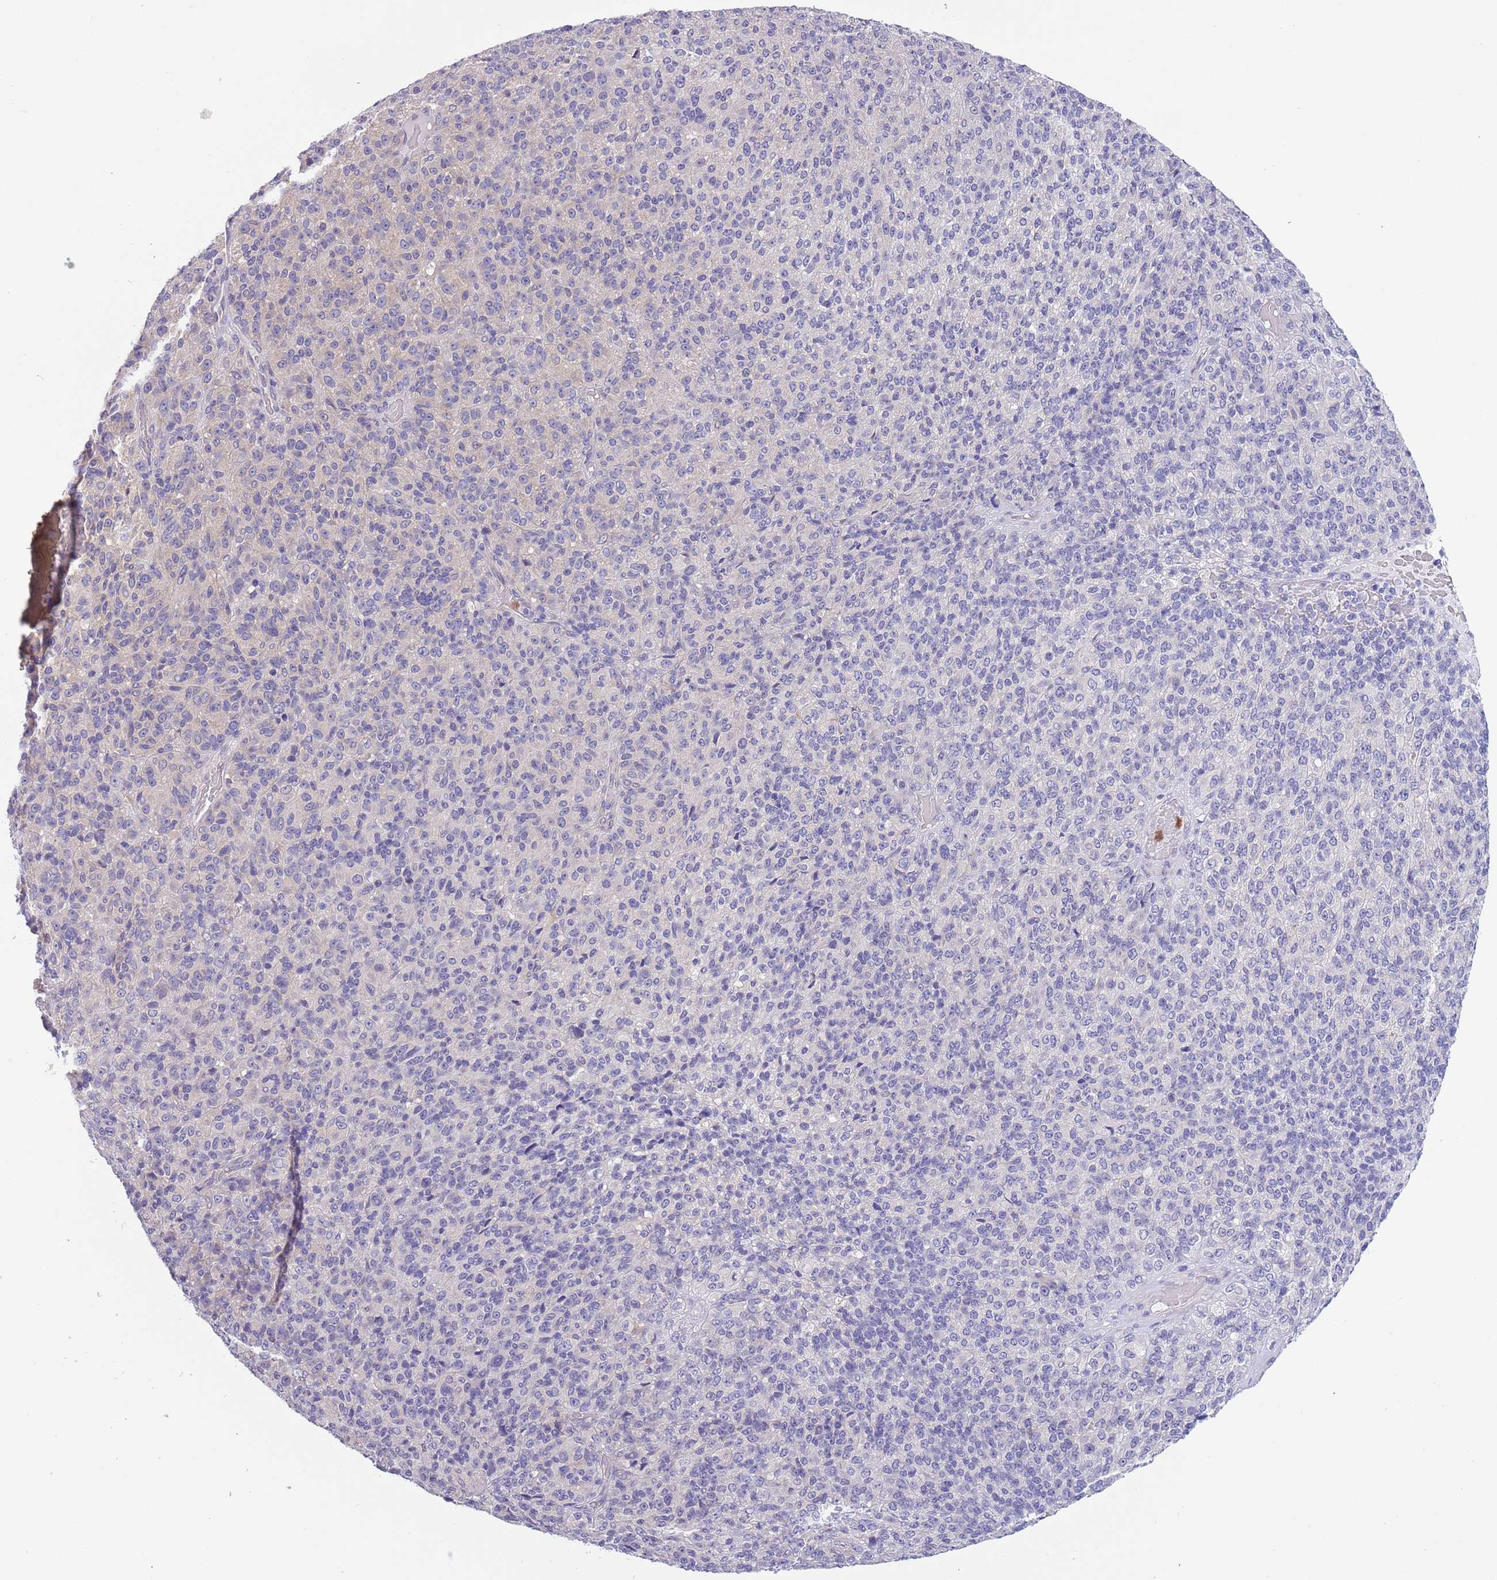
{"staining": {"intensity": "negative", "quantity": "none", "location": "none"}, "tissue": "melanoma", "cell_type": "Tumor cells", "image_type": "cancer", "snomed": [{"axis": "morphology", "description": "Malignant melanoma, Metastatic site"}, {"axis": "topography", "description": "Brain"}], "caption": "Tumor cells show no significant expression in melanoma. (DAB immunohistochemistry, high magnification).", "gene": "ZFP2", "patient": {"sex": "female", "age": 56}}